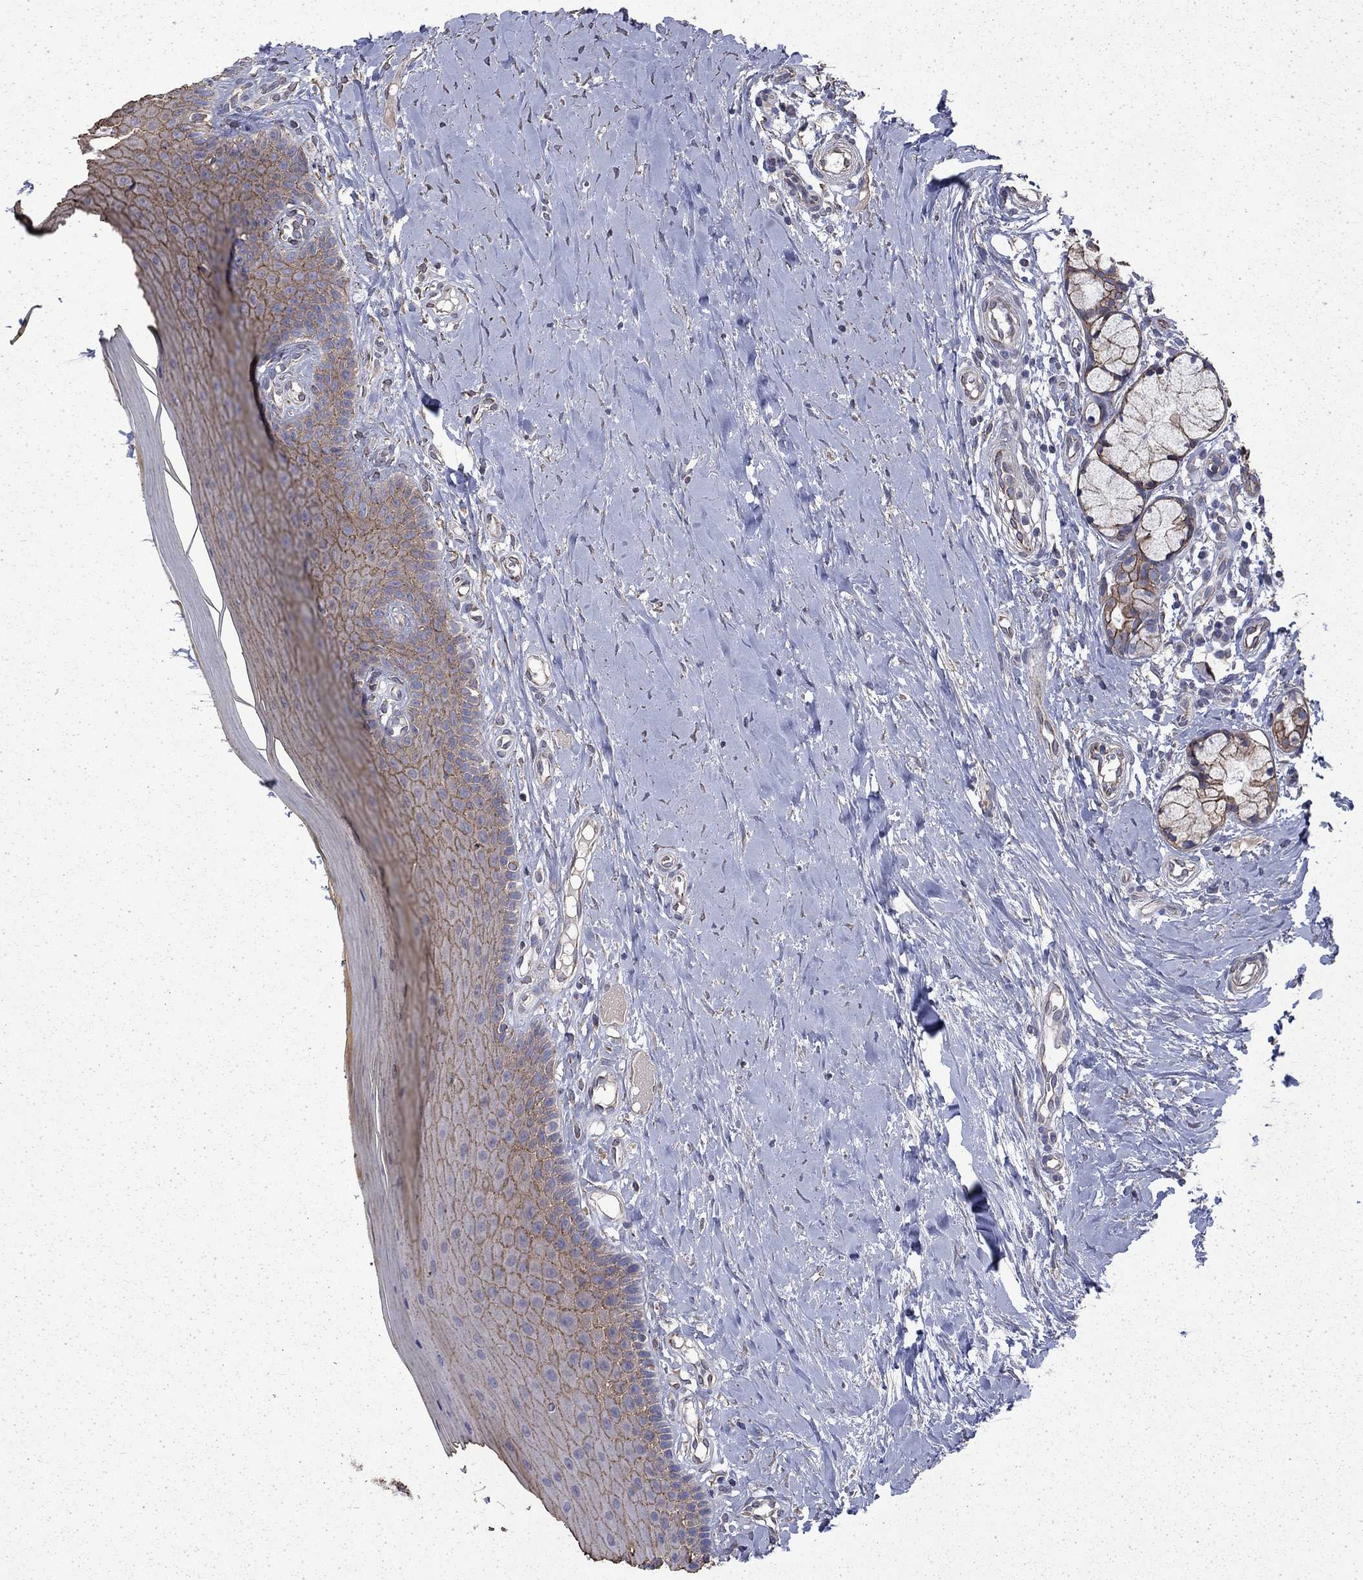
{"staining": {"intensity": "moderate", "quantity": ">75%", "location": "cytoplasmic/membranous"}, "tissue": "oral mucosa", "cell_type": "Squamous epithelial cells", "image_type": "normal", "snomed": [{"axis": "morphology", "description": "Normal tissue, NOS"}, {"axis": "topography", "description": "Oral tissue"}], "caption": "This is a histology image of immunohistochemistry staining of unremarkable oral mucosa, which shows moderate positivity in the cytoplasmic/membranous of squamous epithelial cells.", "gene": "DTNA", "patient": {"sex": "female", "age": 43}}